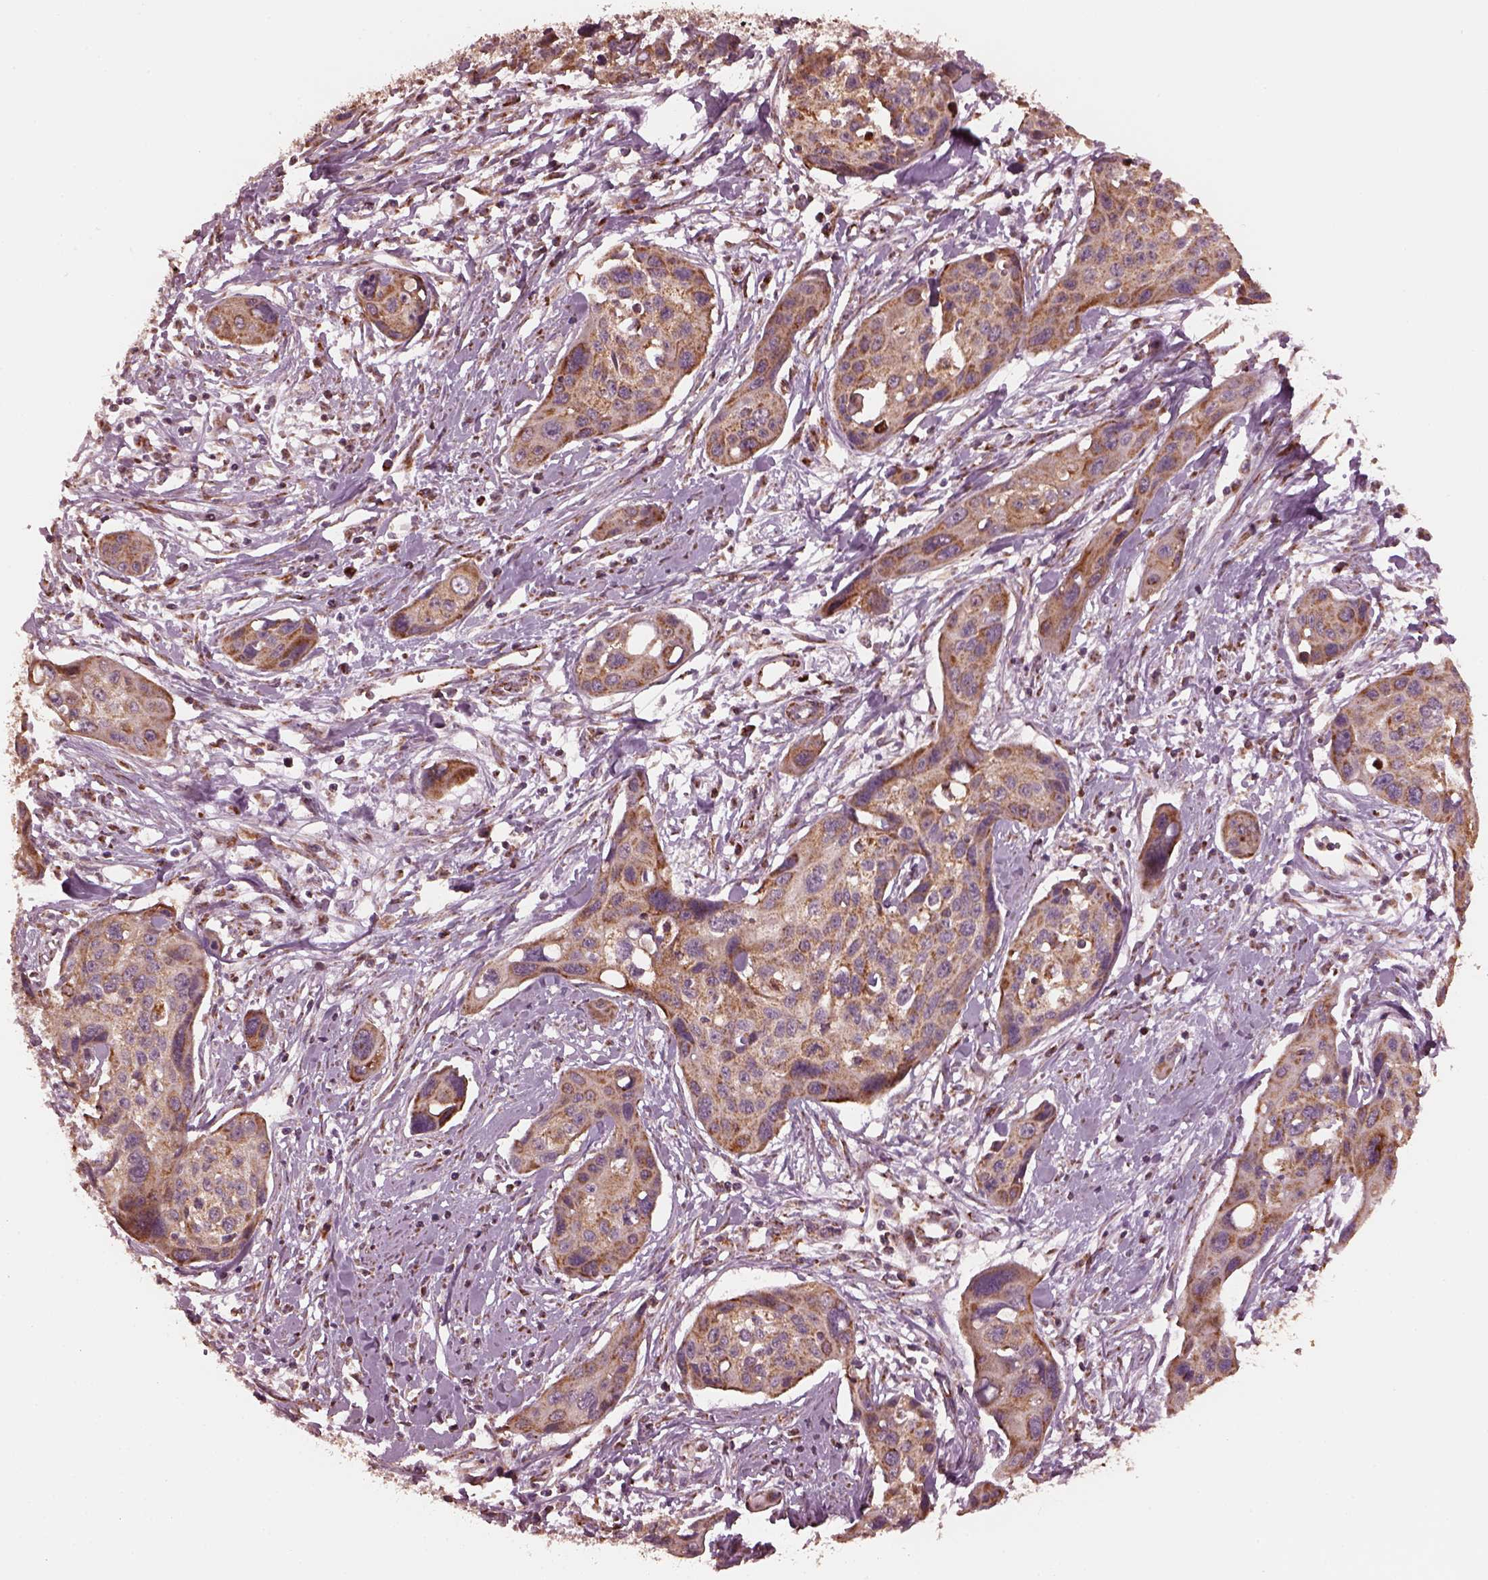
{"staining": {"intensity": "moderate", "quantity": "25%-75%", "location": "cytoplasmic/membranous"}, "tissue": "cervical cancer", "cell_type": "Tumor cells", "image_type": "cancer", "snomed": [{"axis": "morphology", "description": "Squamous cell carcinoma, NOS"}, {"axis": "topography", "description": "Cervix"}], "caption": "Immunohistochemical staining of cervical cancer shows medium levels of moderate cytoplasmic/membranous protein staining in approximately 25%-75% of tumor cells. (Stains: DAB in brown, nuclei in blue, Microscopy: brightfield microscopy at high magnification).", "gene": "NDUFB10", "patient": {"sex": "female", "age": 31}}